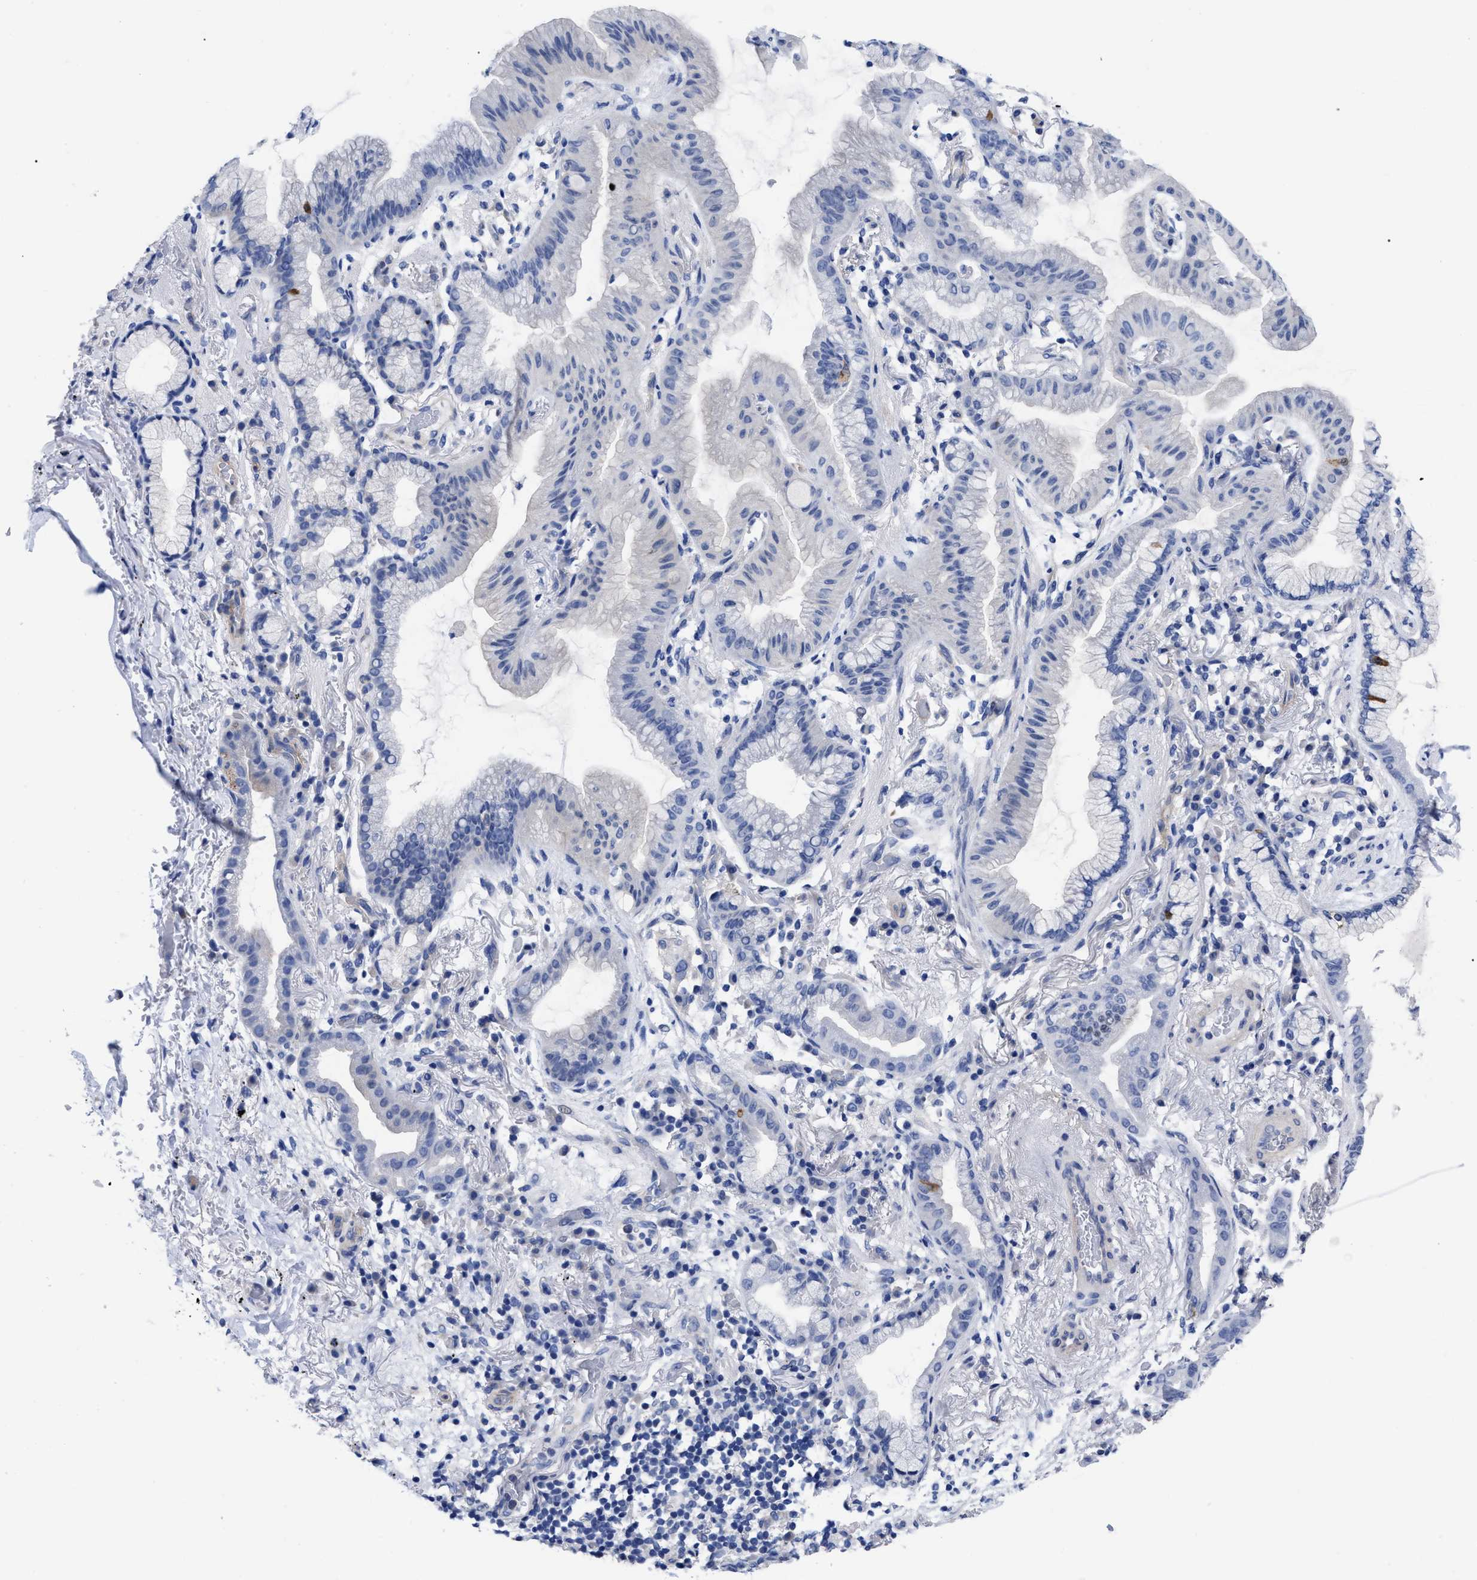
{"staining": {"intensity": "negative", "quantity": "none", "location": "none"}, "tissue": "lung cancer", "cell_type": "Tumor cells", "image_type": "cancer", "snomed": [{"axis": "morphology", "description": "Normal tissue, NOS"}, {"axis": "morphology", "description": "Adenocarcinoma, NOS"}, {"axis": "topography", "description": "Bronchus"}, {"axis": "topography", "description": "Lung"}], "caption": "The photomicrograph exhibits no significant staining in tumor cells of lung cancer (adenocarcinoma).", "gene": "IRAG2", "patient": {"sex": "female", "age": 70}}